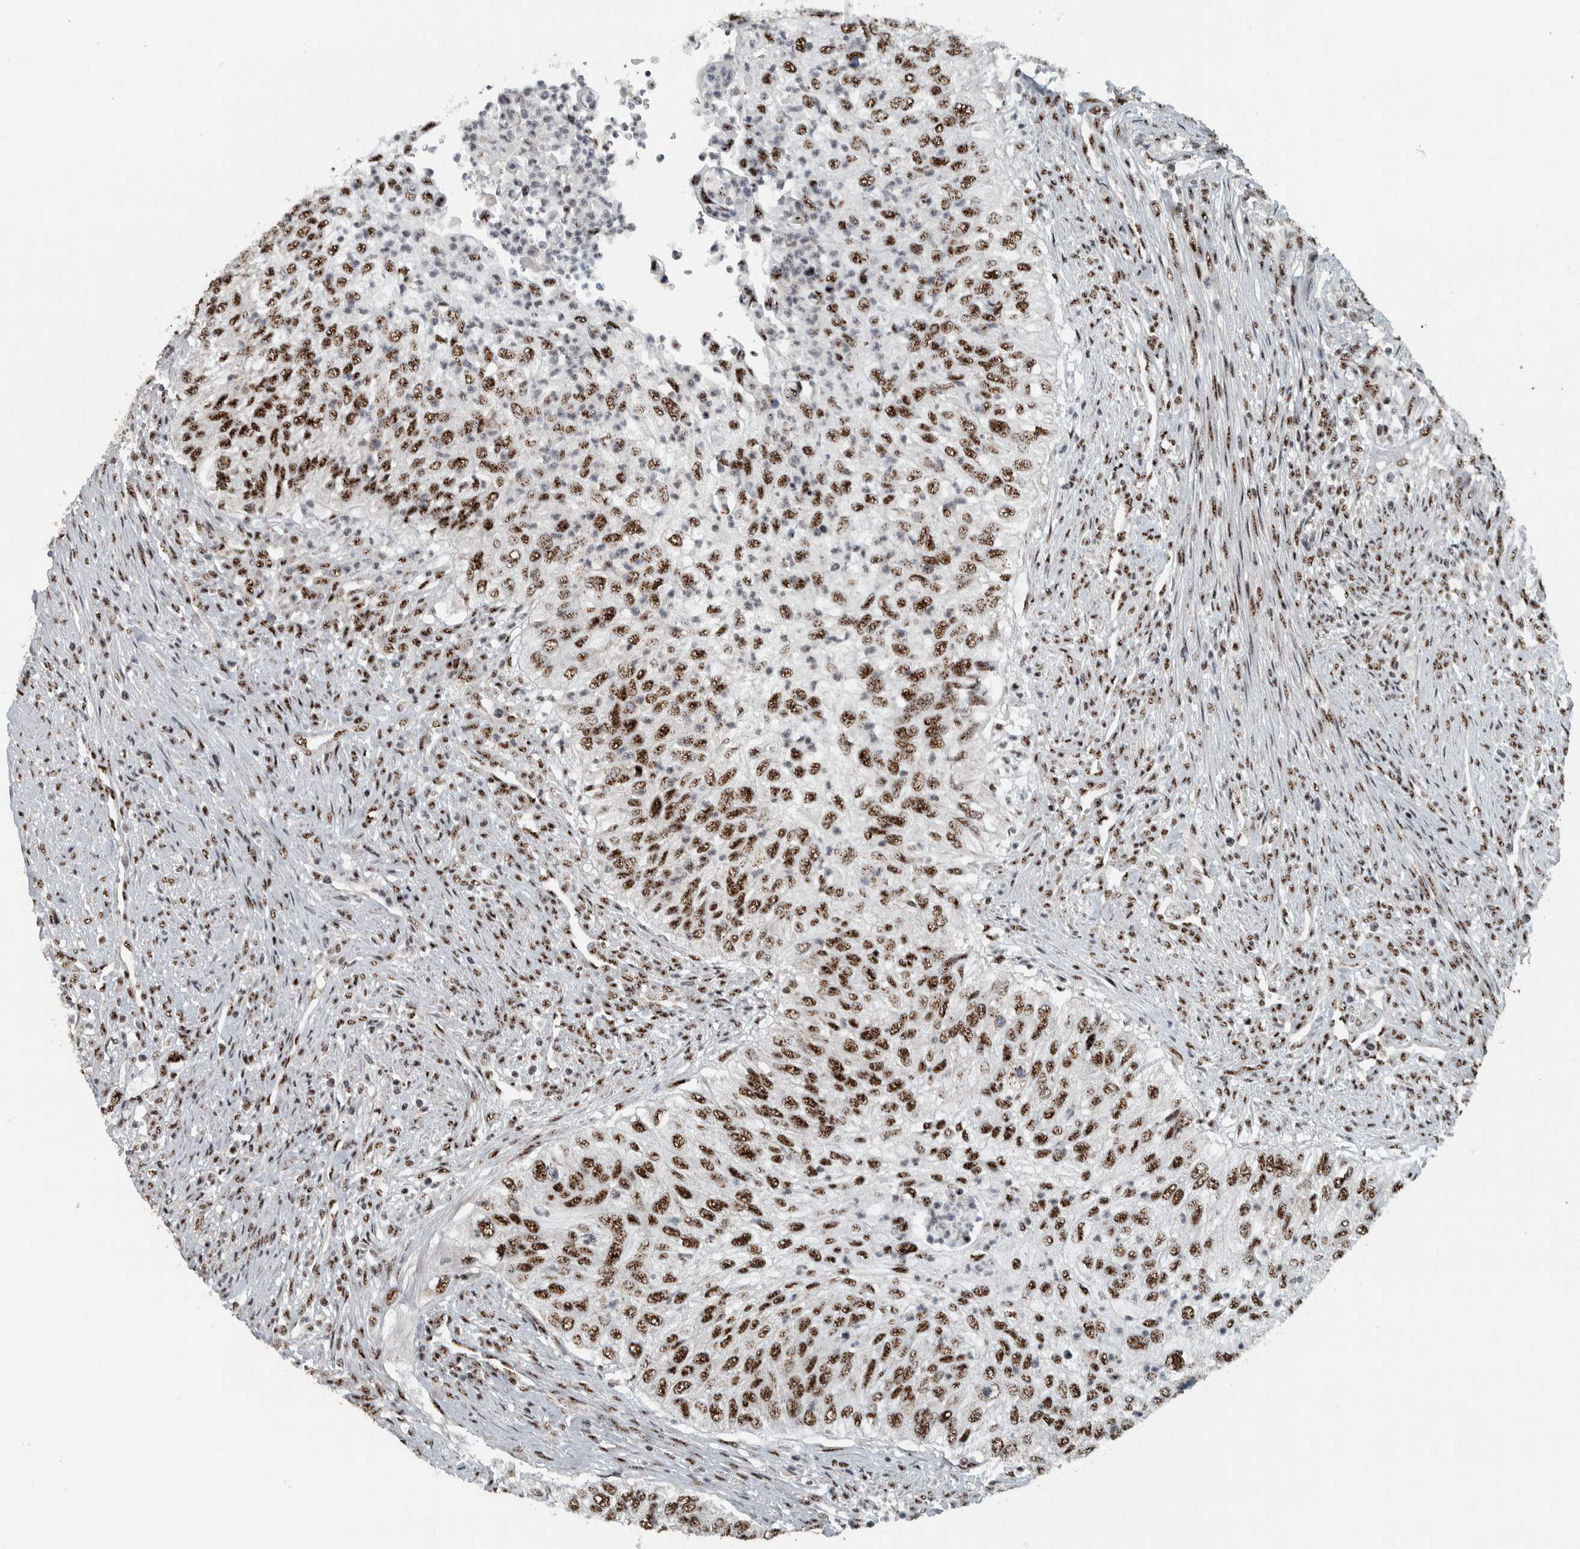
{"staining": {"intensity": "strong", "quantity": ">75%", "location": "nuclear"}, "tissue": "urothelial cancer", "cell_type": "Tumor cells", "image_type": "cancer", "snomed": [{"axis": "morphology", "description": "Urothelial carcinoma, High grade"}, {"axis": "topography", "description": "Urinary bladder"}], "caption": "Human high-grade urothelial carcinoma stained for a protein (brown) reveals strong nuclear positive expression in about >75% of tumor cells.", "gene": "SON", "patient": {"sex": "female", "age": 60}}